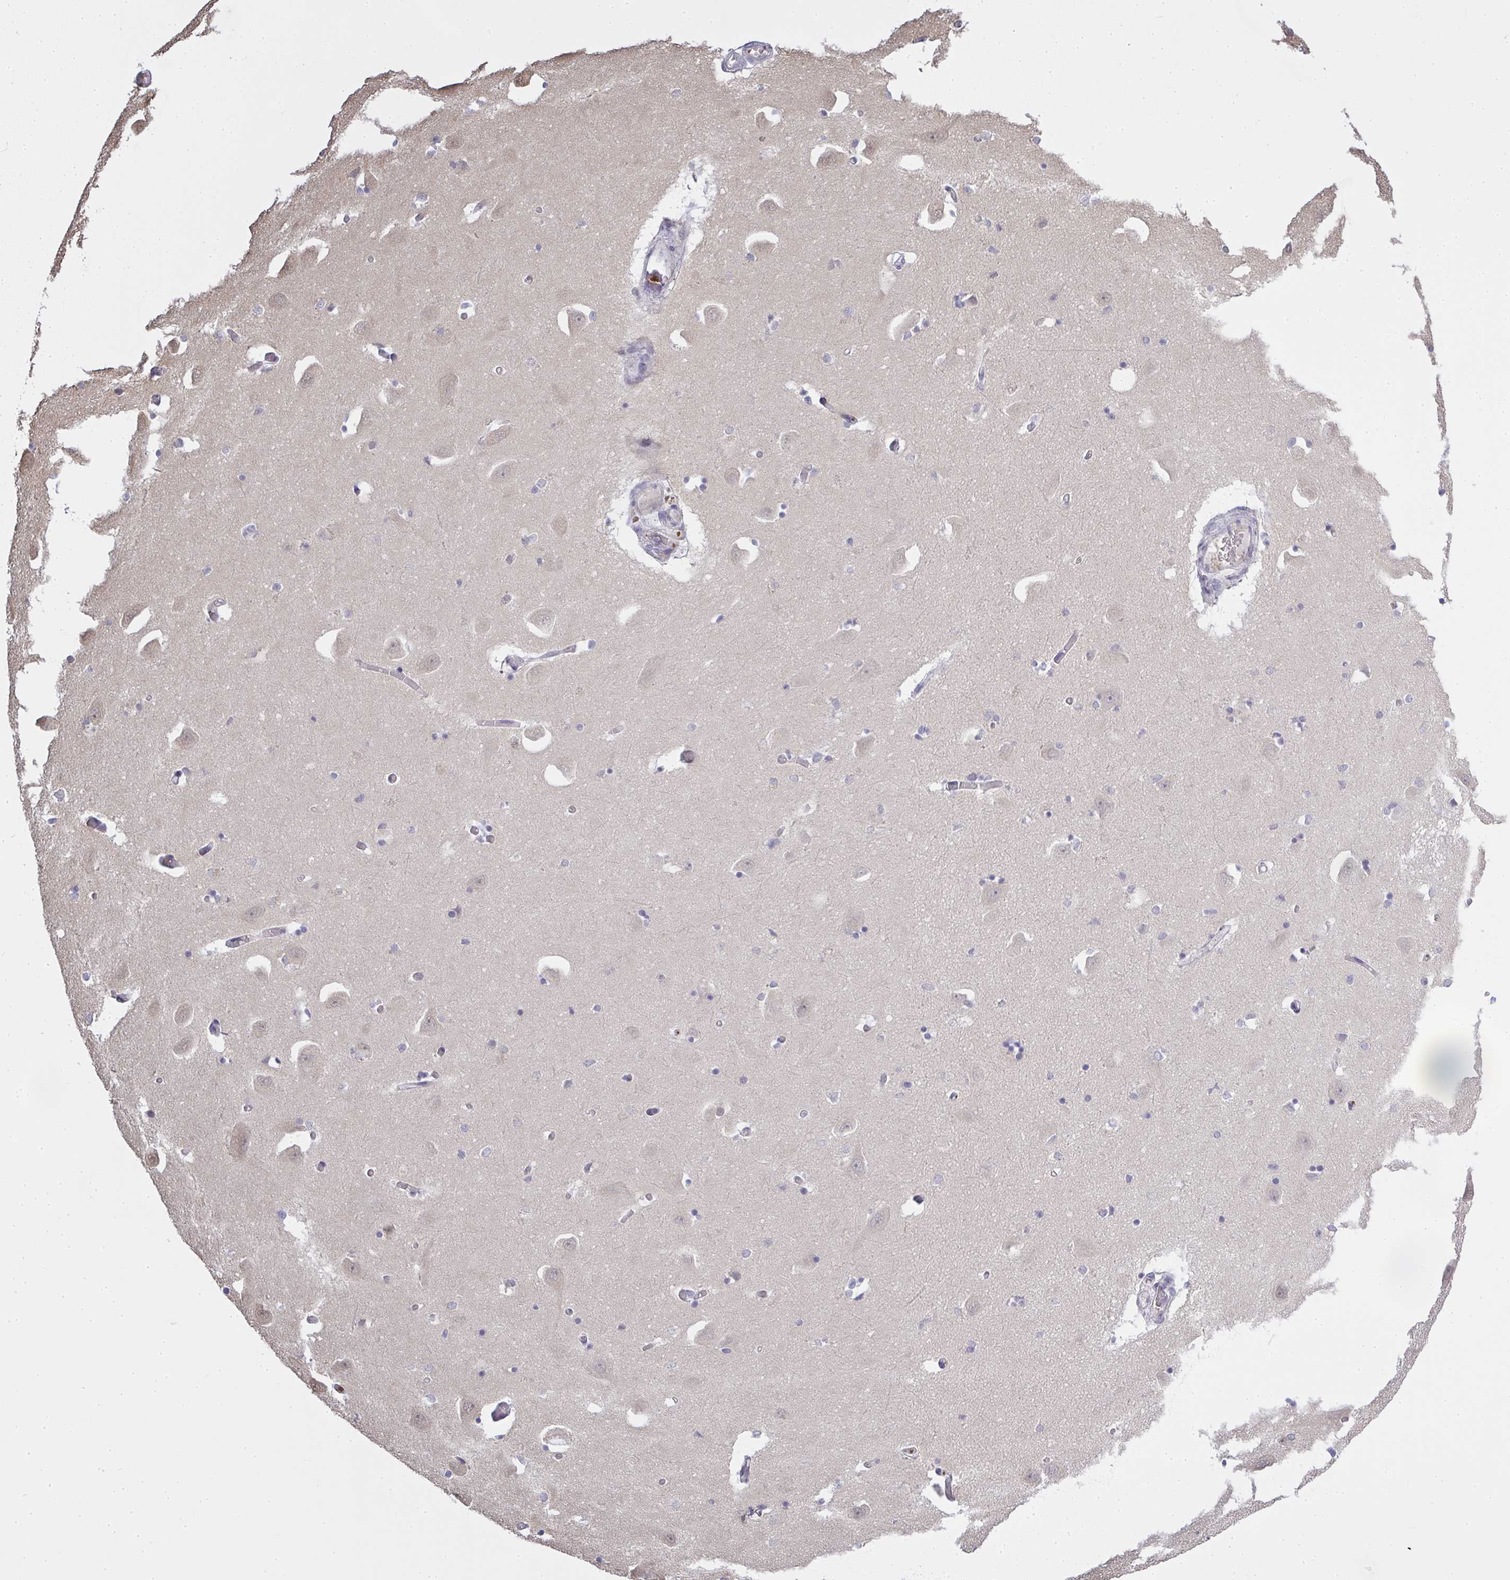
{"staining": {"intensity": "negative", "quantity": "none", "location": "none"}, "tissue": "caudate", "cell_type": "Glial cells", "image_type": "normal", "snomed": [{"axis": "morphology", "description": "Normal tissue, NOS"}, {"axis": "topography", "description": "Lateral ventricle wall"}, {"axis": "topography", "description": "Hippocampus"}], "caption": "Caudate stained for a protein using immunohistochemistry (IHC) displays no expression glial cells.", "gene": "GSDMB", "patient": {"sex": "female", "age": 63}}